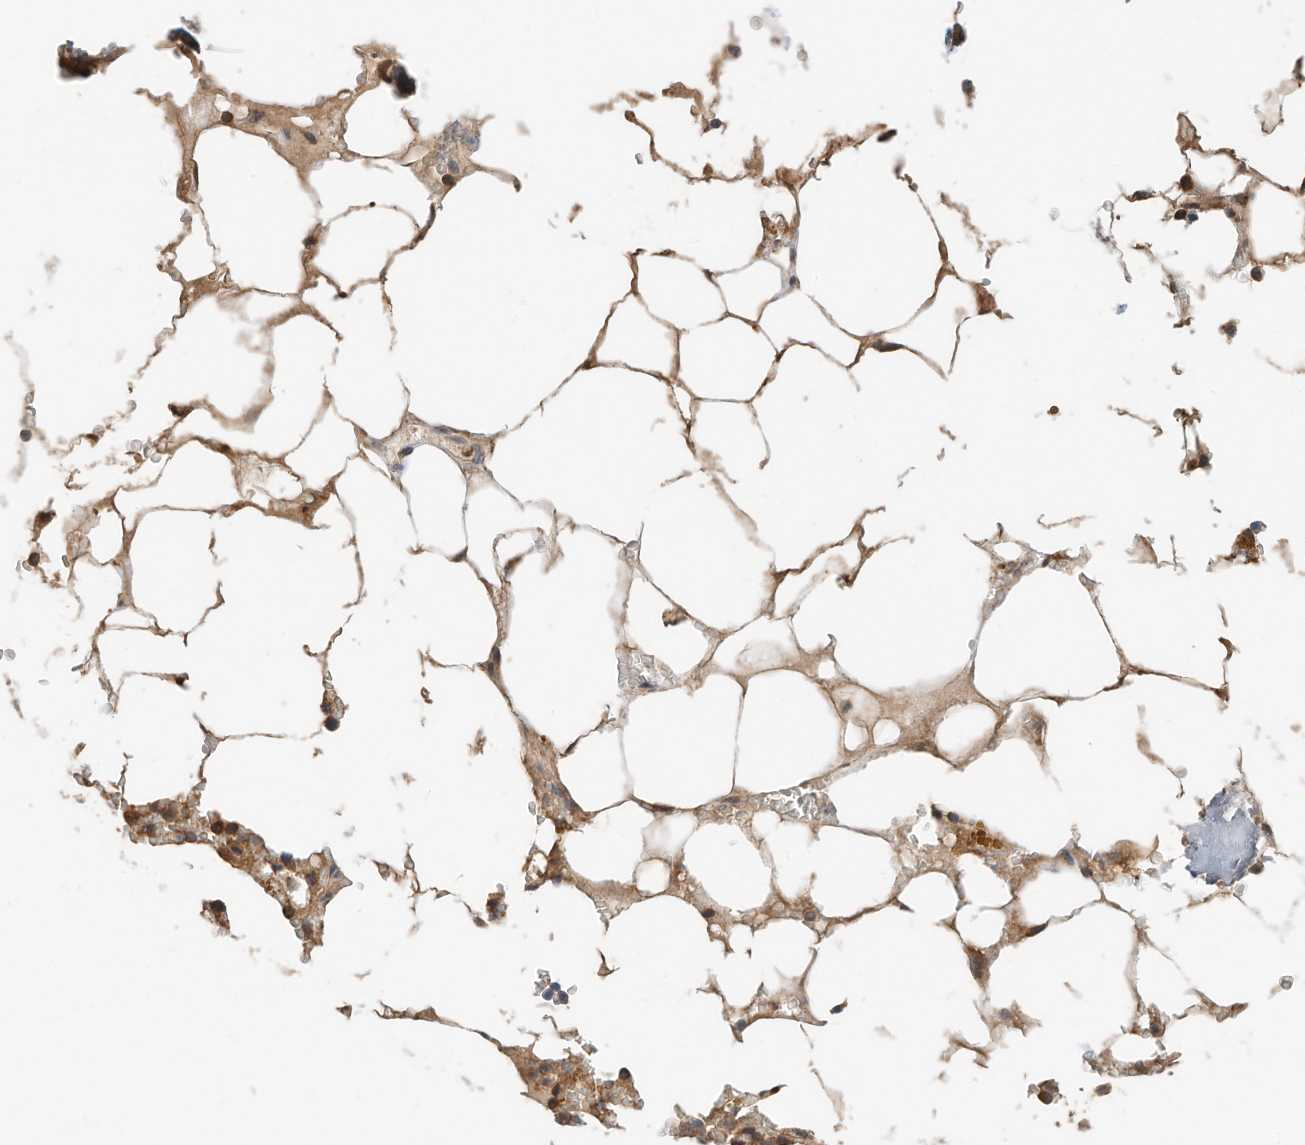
{"staining": {"intensity": "moderate", "quantity": ">75%", "location": "cytoplasmic/membranous"}, "tissue": "bone marrow", "cell_type": "Hematopoietic cells", "image_type": "normal", "snomed": [{"axis": "morphology", "description": "Normal tissue, NOS"}, {"axis": "topography", "description": "Bone marrow"}], "caption": "Human bone marrow stained with a brown dye shows moderate cytoplasmic/membranous positive positivity in about >75% of hematopoietic cells.", "gene": "CPAMD8", "patient": {"sex": "male", "age": 70}}